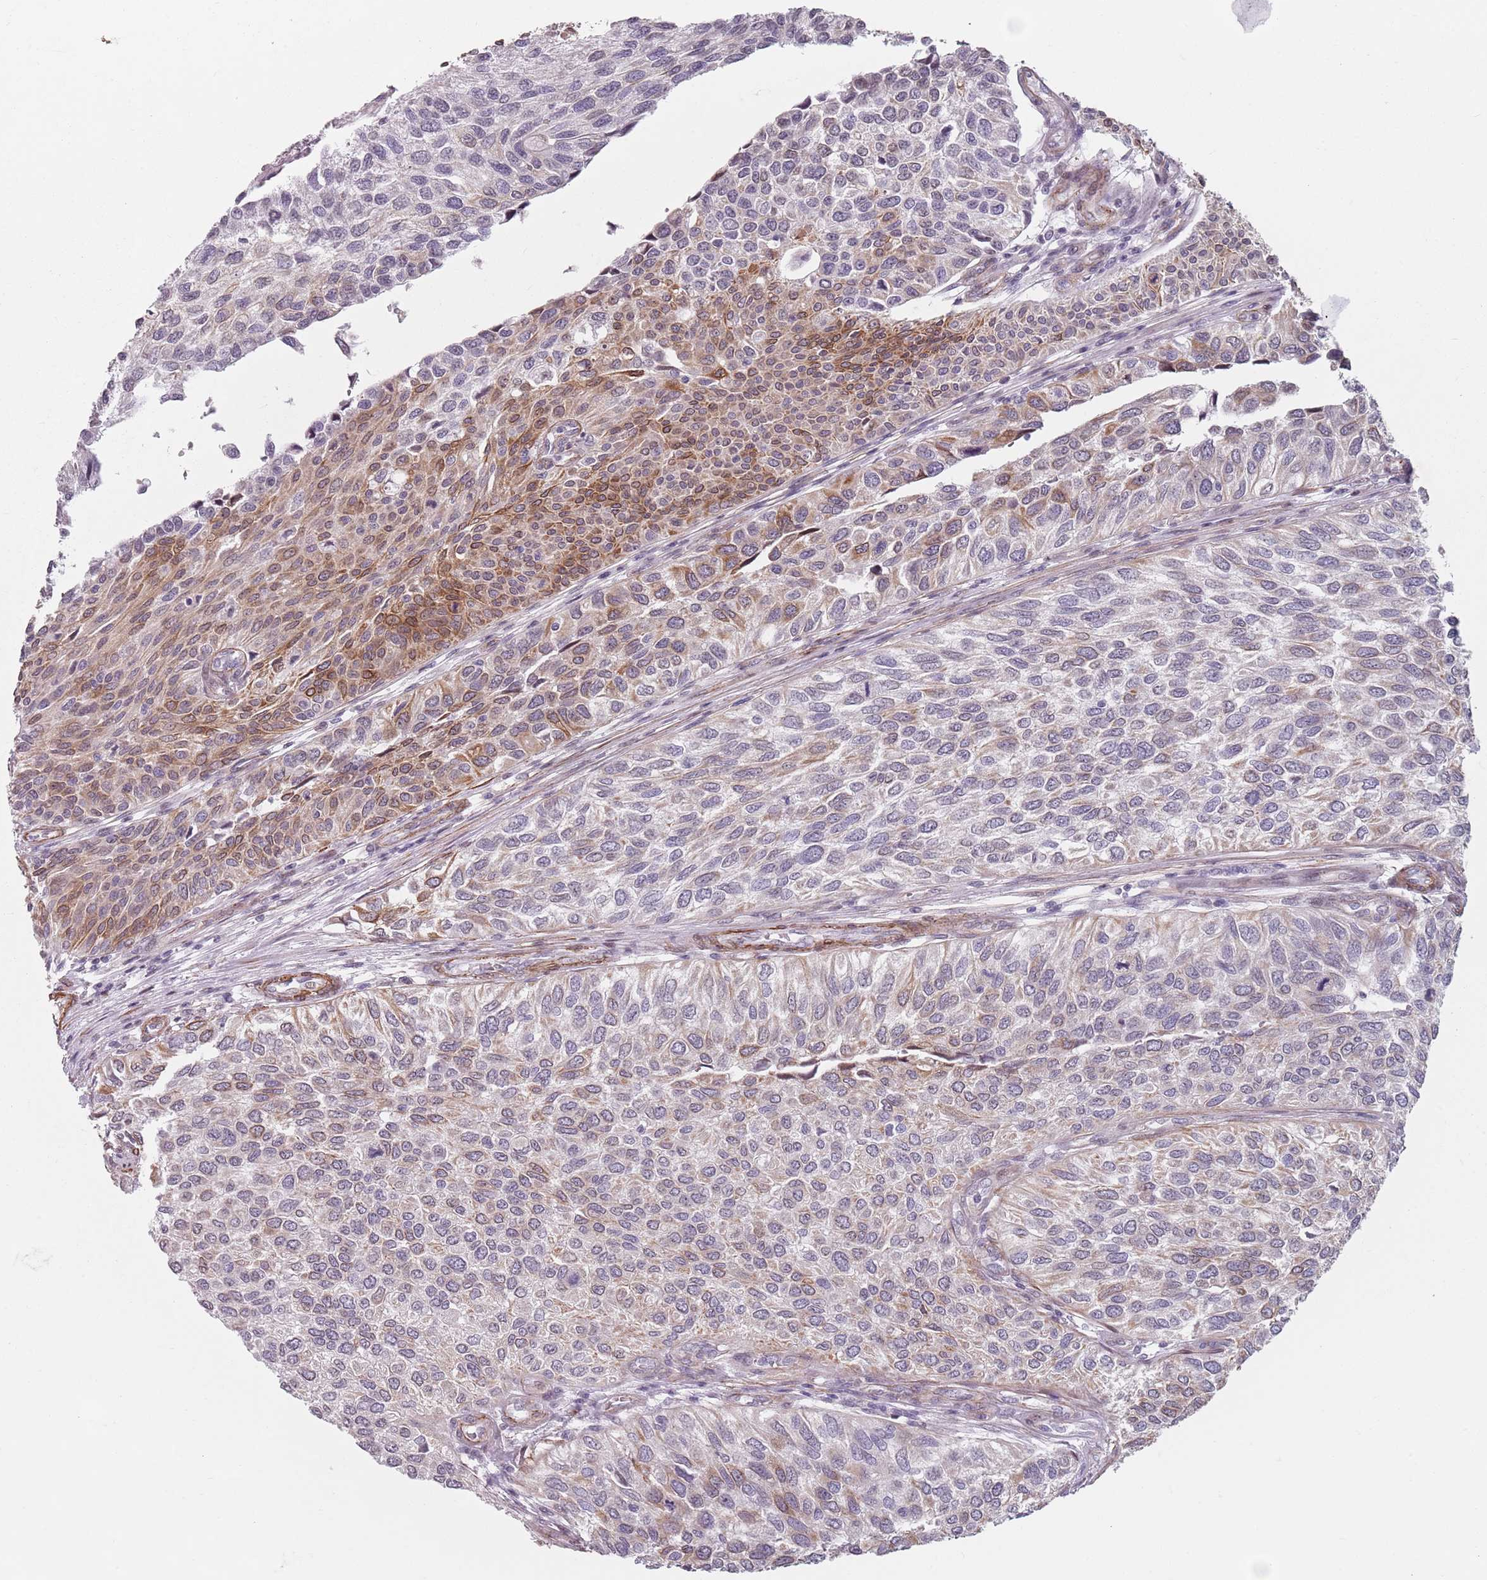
{"staining": {"intensity": "moderate", "quantity": "<25%", "location": "cytoplasmic/membranous"}, "tissue": "urothelial cancer", "cell_type": "Tumor cells", "image_type": "cancer", "snomed": [{"axis": "morphology", "description": "Urothelial carcinoma, NOS"}, {"axis": "topography", "description": "Urinary bladder"}], "caption": "Protein expression by immunohistochemistry demonstrates moderate cytoplasmic/membranous expression in about <25% of tumor cells in transitional cell carcinoma. (DAB (3,3'-diaminobenzidine) IHC with brightfield microscopy, high magnification).", "gene": "TMC4", "patient": {"sex": "male", "age": 55}}